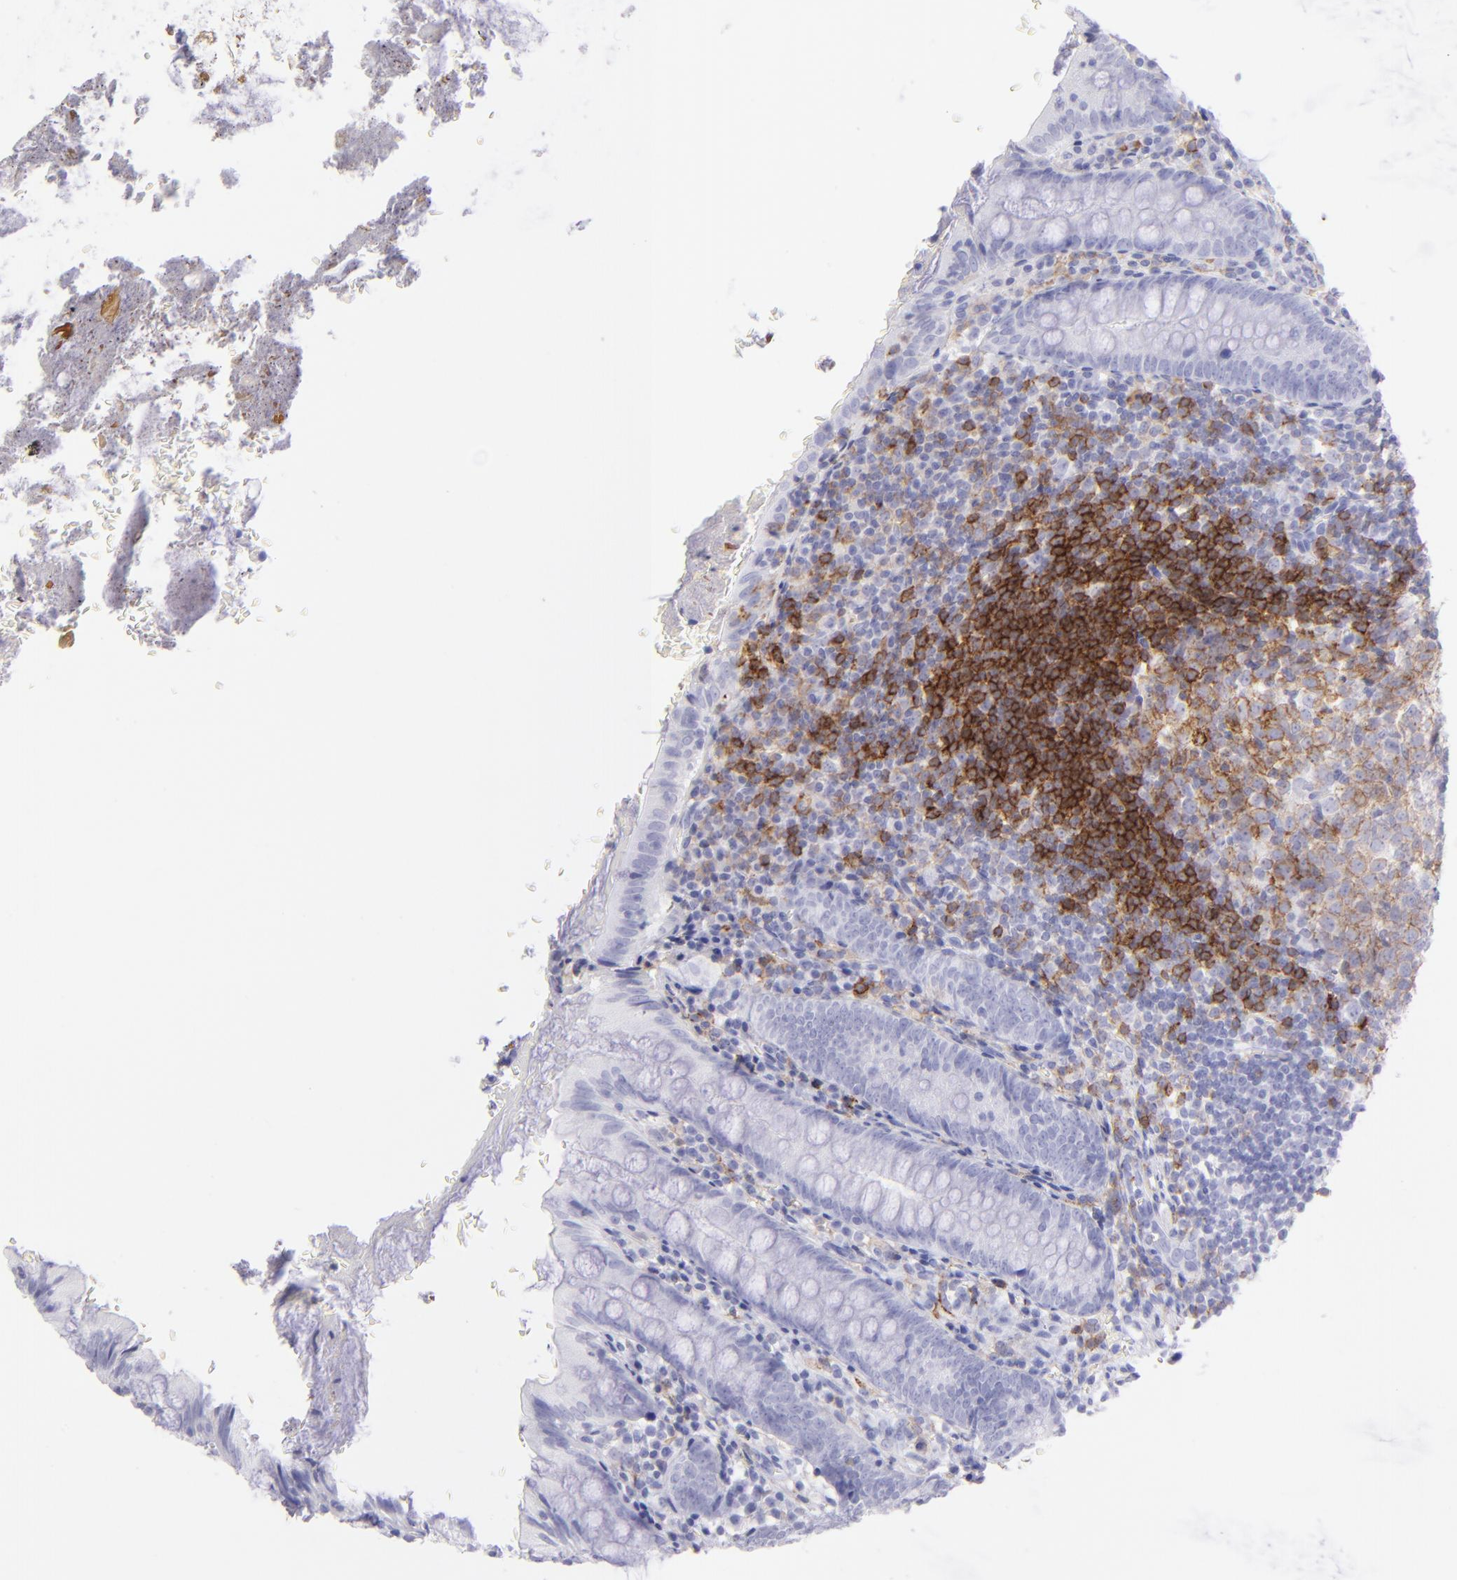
{"staining": {"intensity": "negative", "quantity": "none", "location": "none"}, "tissue": "appendix", "cell_type": "Glandular cells", "image_type": "normal", "snomed": [{"axis": "morphology", "description": "Normal tissue, NOS"}, {"axis": "topography", "description": "Appendix"}], "caption": "High magnification brightfield microscopy of benign appendix stained with DAB (3,3'-diaminobenzidine) (brown) and counterstained with hematoxylin (blue): glandular cells show no significant staining.", "gene": "CD72", "patient": {"sex": "female", "age": 10}}